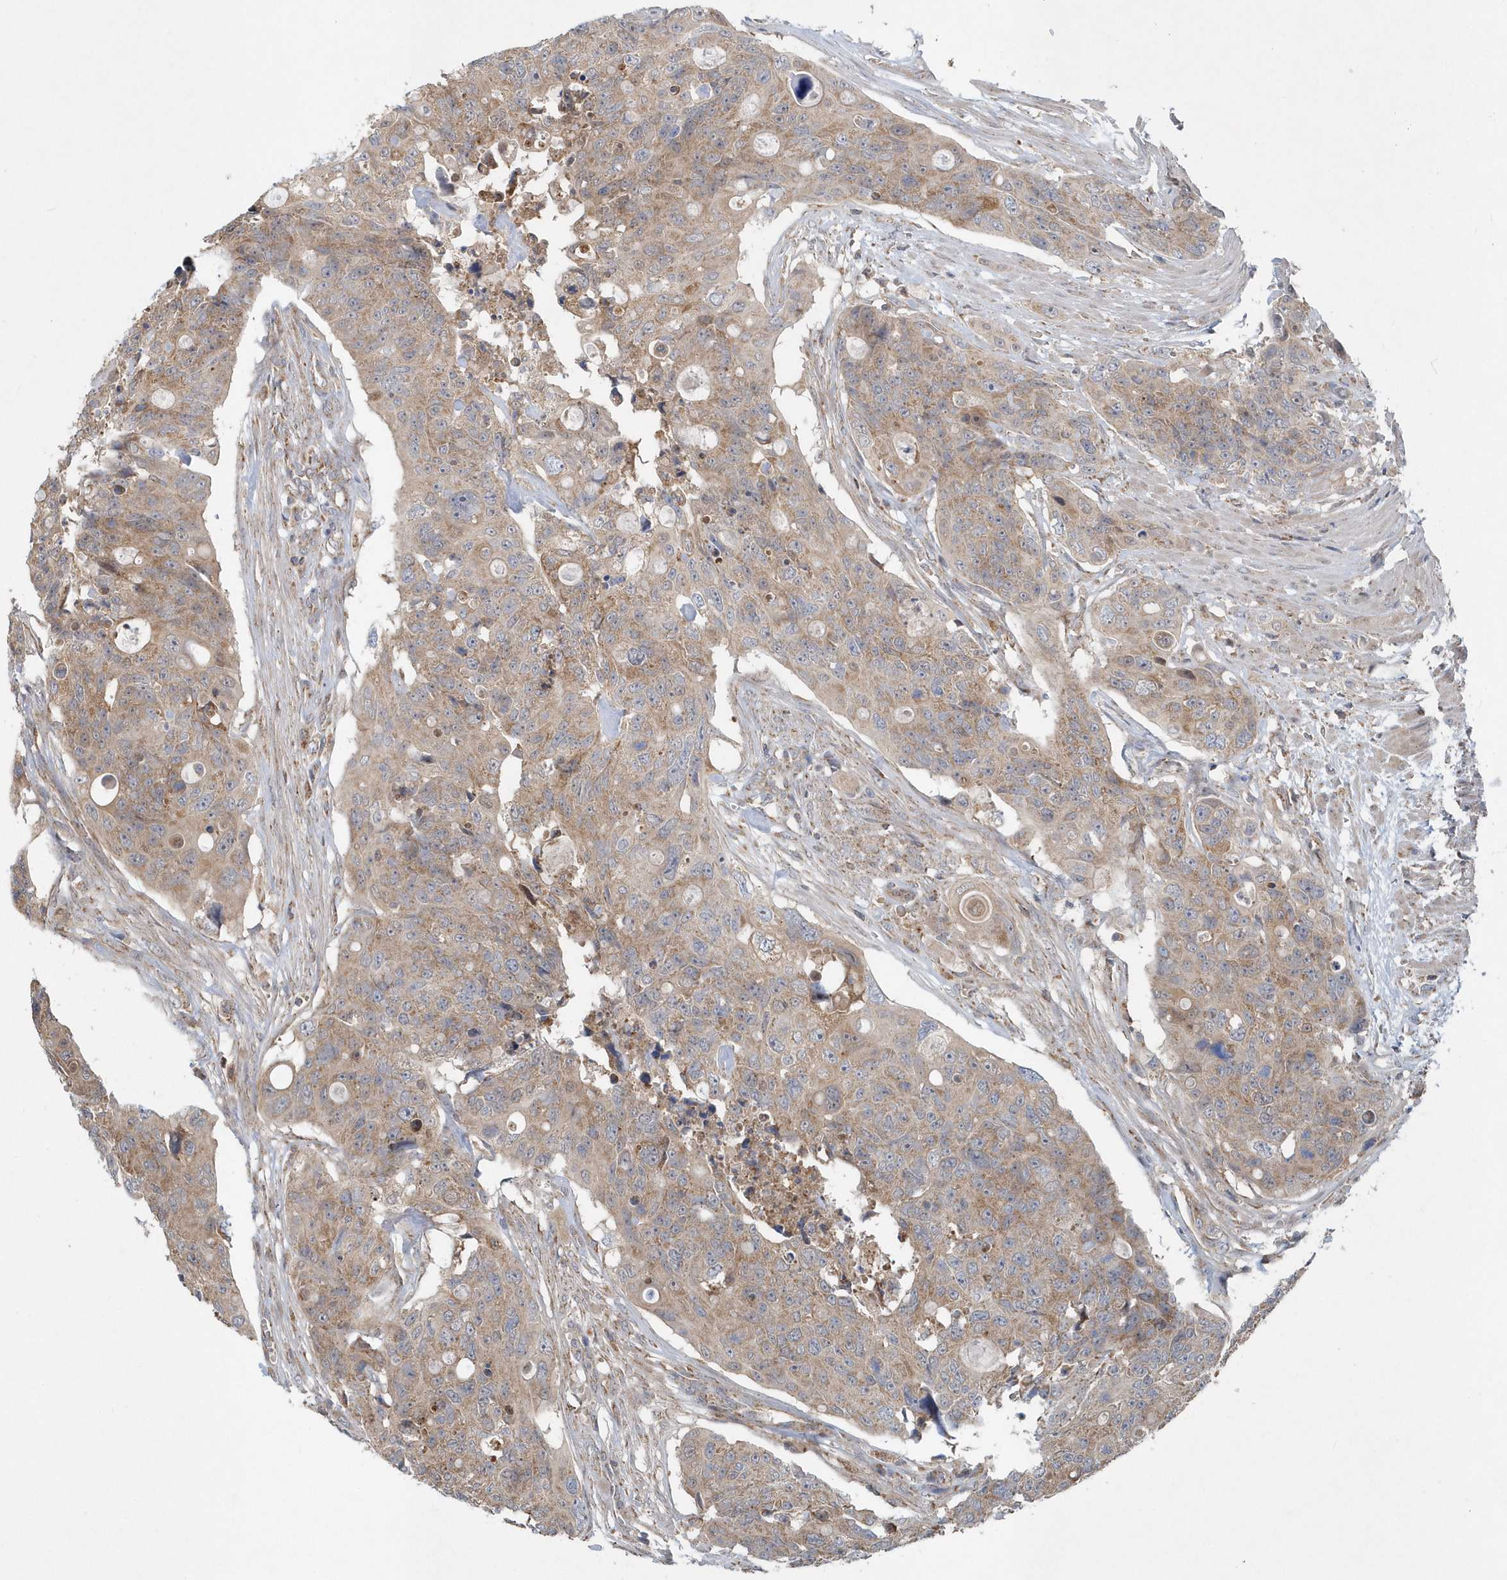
{"staining": {"intensity": "weak", "quantity": ">75%", "location": "cytoplasmic/membranous"}, "tissue": "colorectal cancer", "cell_type": "Tumor cells", "image_type": "cancer", "snomed": [{"axis": "morphology", "description": "Adenocarcinoma, NOS"}, {"axis": "topography", "description": "Colon"}], "caption": "IHC micrograph of neoplastic tissue: human colorectal cancer (adenocarcinoma) stained using immunohistochemistry (IHC) exhibits low levels of weak protein expression localized specifically in the cytoplasmic/membranous of tumor cells, appearing as a cytoplasmic/membranous brown color.", "gene": "PPP1R7", "patient": {"sex": "female", "age": 57}}